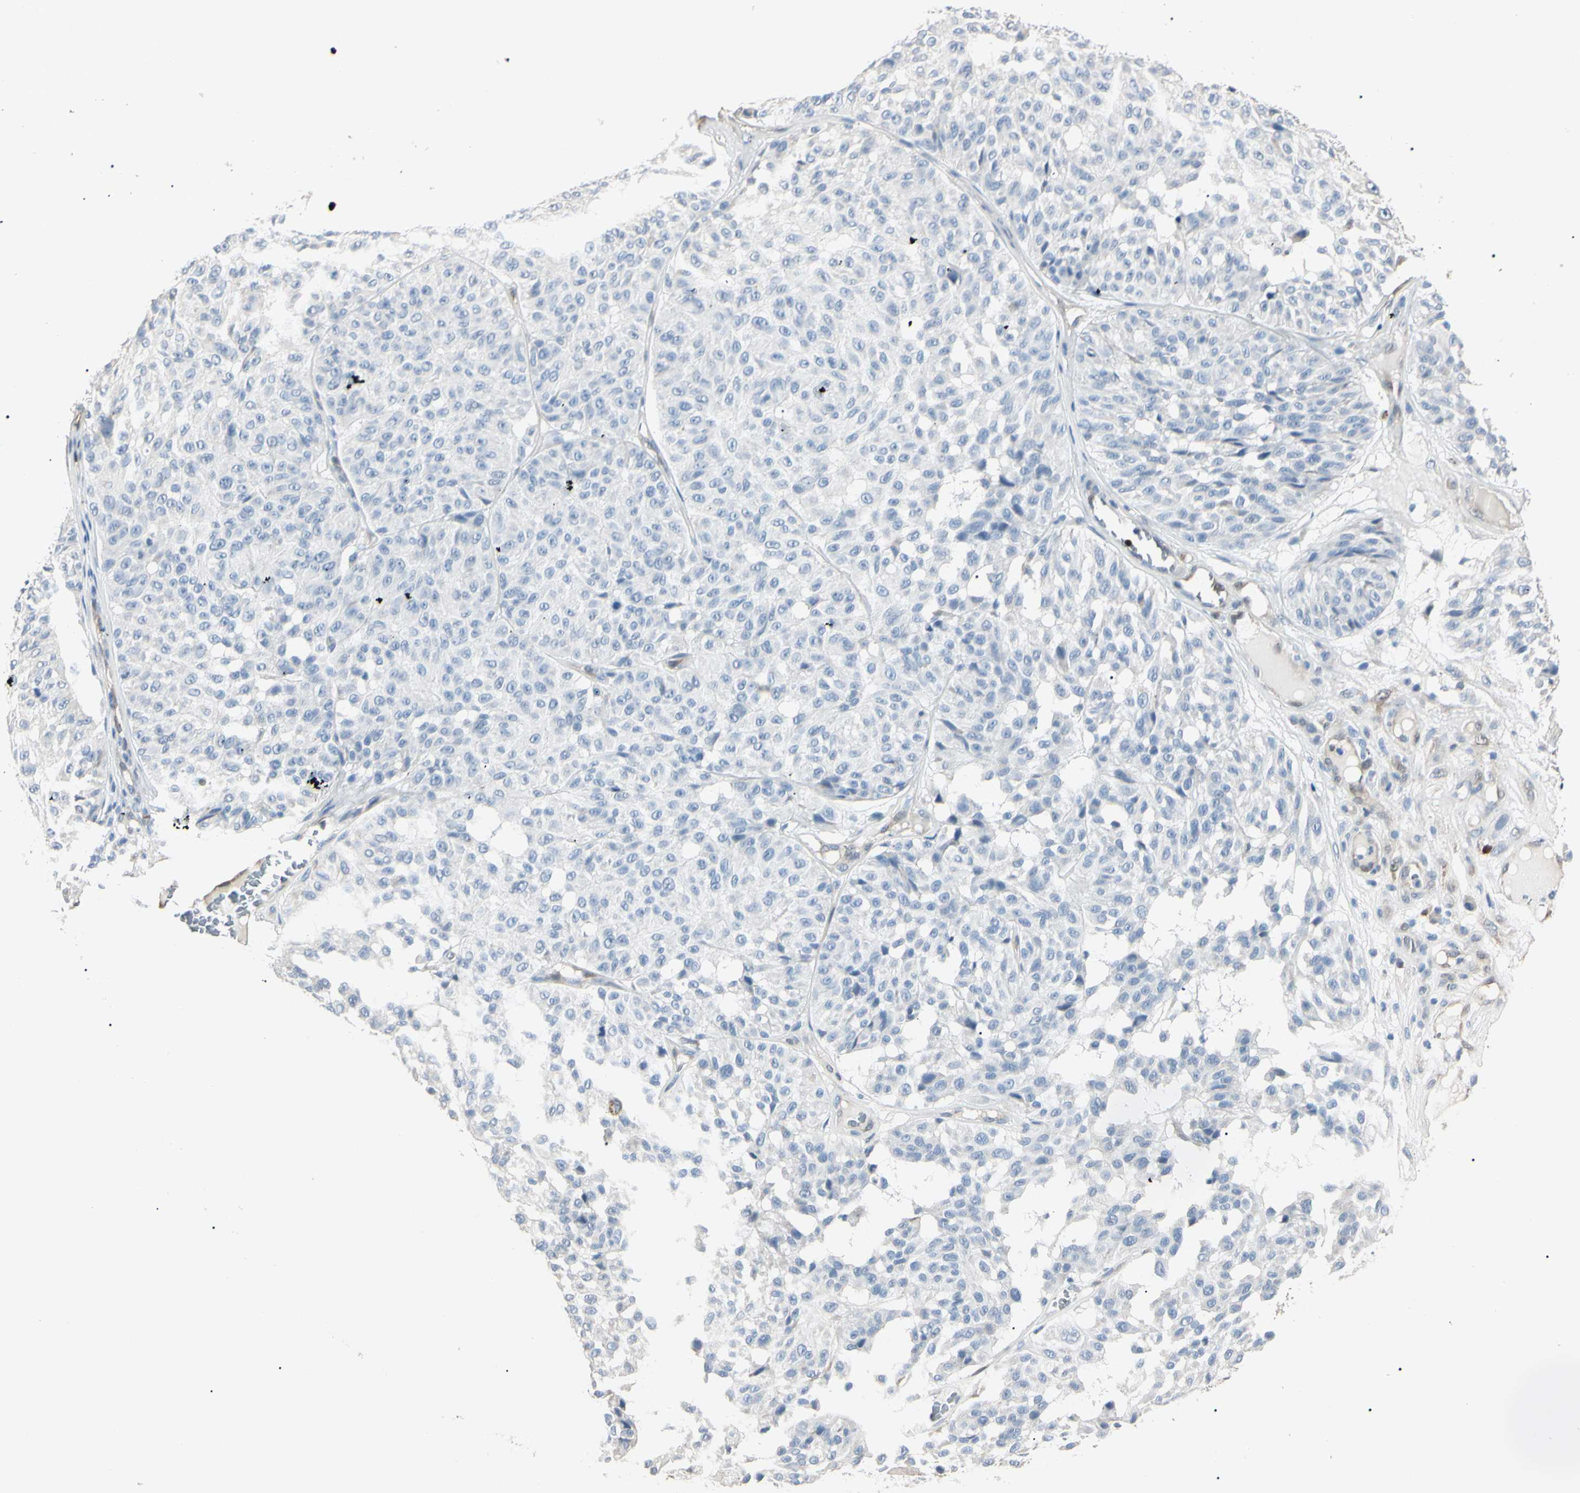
{"staining": {"intensity": "negative", "quantity": "none", "location": "none"}, "tissue": "melanoma", "cell_type": "Tumor cells", "image_type": "cancer", "snomed": [{"axis": "morphology", "description": "Malignant melanoma, NOS"}, {"axis": "topography", "description": "Skin"}], "caption": "Tumor cells are negative for protein expression in human malignant melanoma.", "gene": "AKR1C3", "patient": {"sex": "female", "age": 46}}